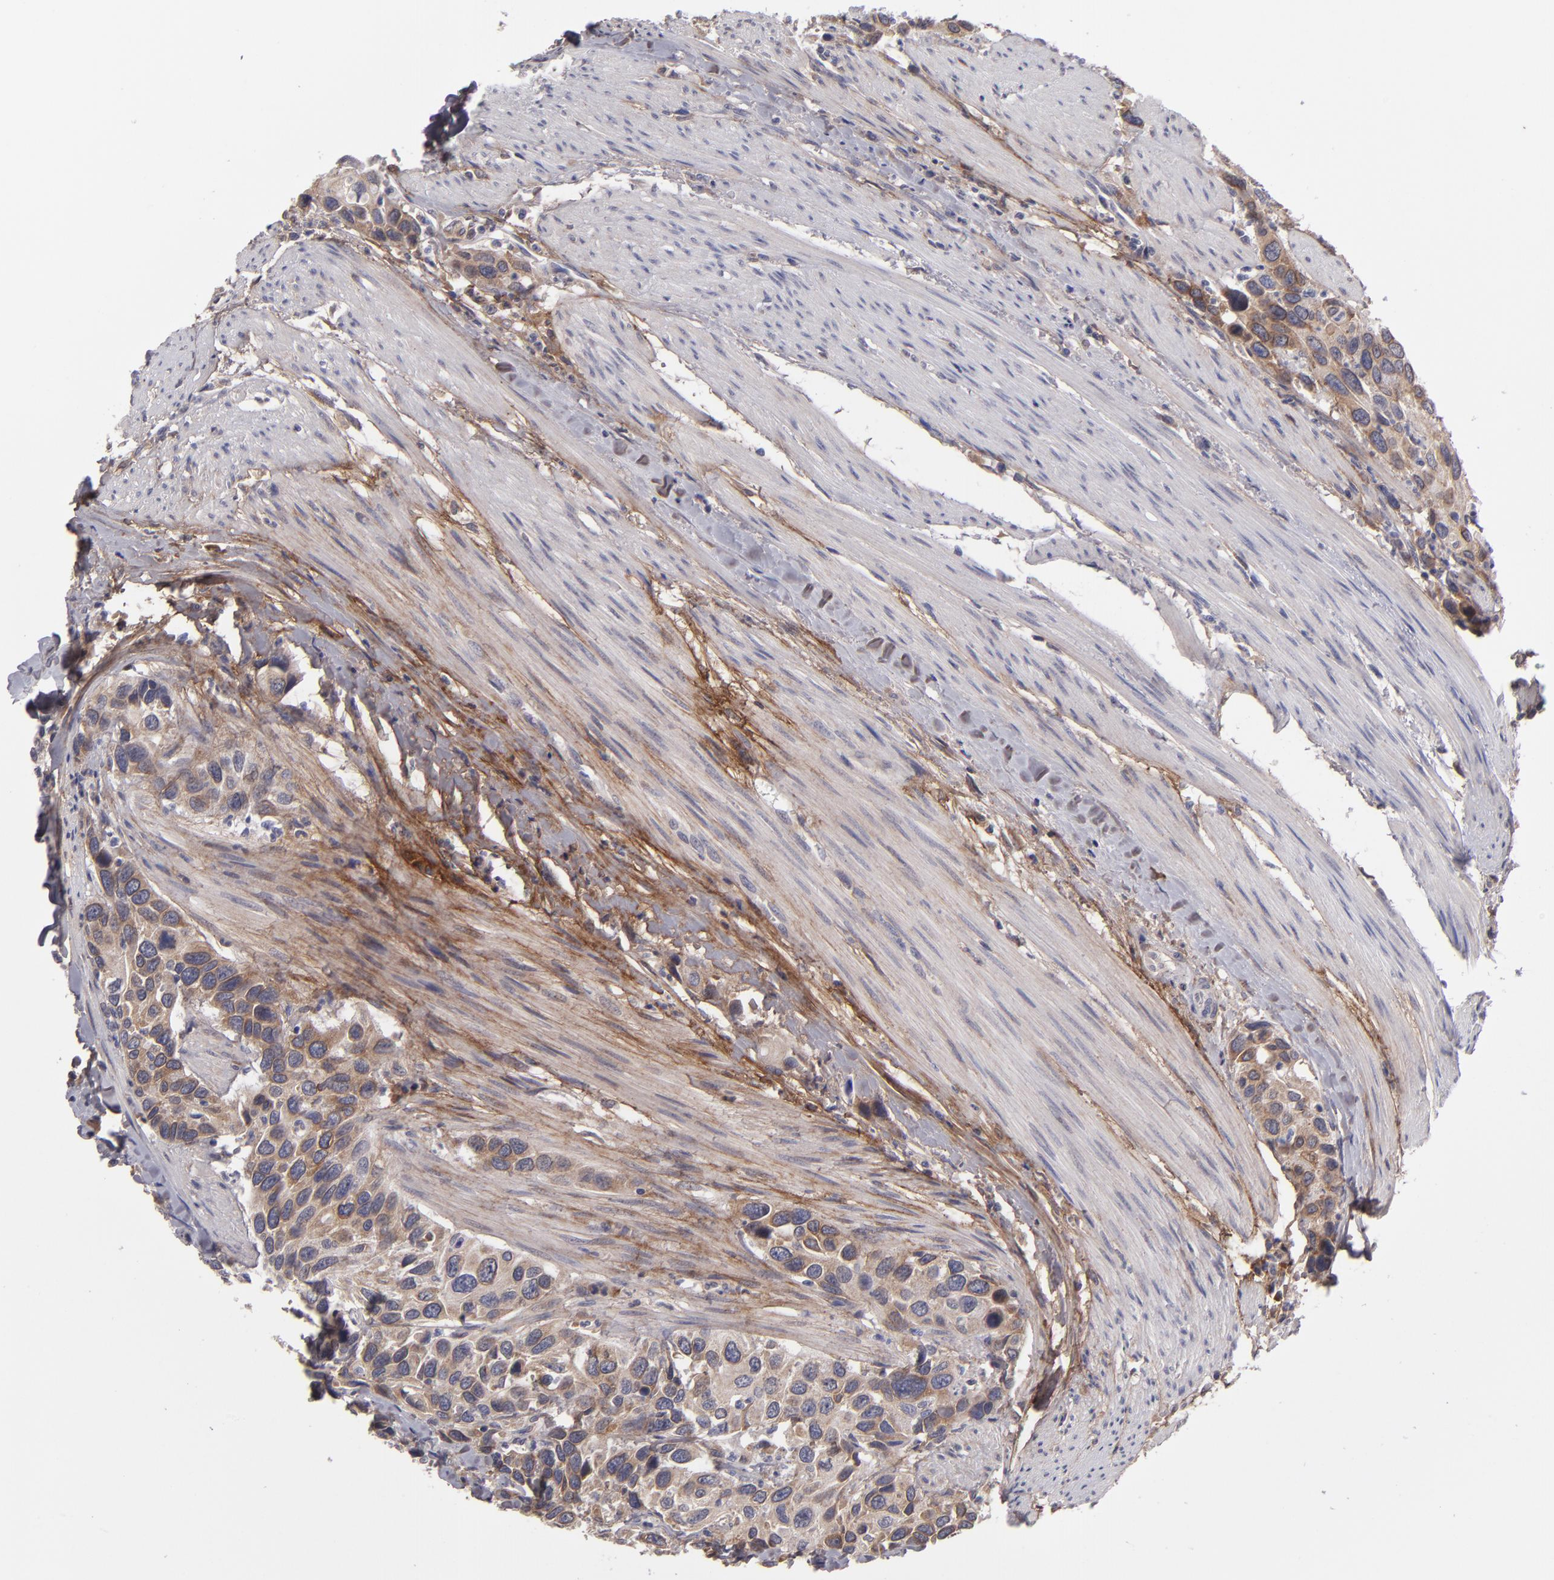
{"staining": {"intensity": "moderate", "quantity": ">75%", "location": "cytoplasmic/membranous"}, "tissue": "urothelial cancer", "cell_type": "Tumor cells", "image_type": "cancer", "snomed": [{"axis": "morphology", "description": "Urothelial carcinoma, High grade"}, {"axis": "topography", "description": "Urinary bladder"}], "caption": "High-magnification brightfield microscopy of urothelial cancer stained with DAB (brown) and counterstained with hematoxylin (blue). tumor cells exhibit moderate cytoplasmic/membranous staining is identified in approximately>75% of cells. (brown staining indicates protein expression, while blue staining denotes nuclei).", "gene": "IL12A", "patient": {"sex": "male", "age": 66}}